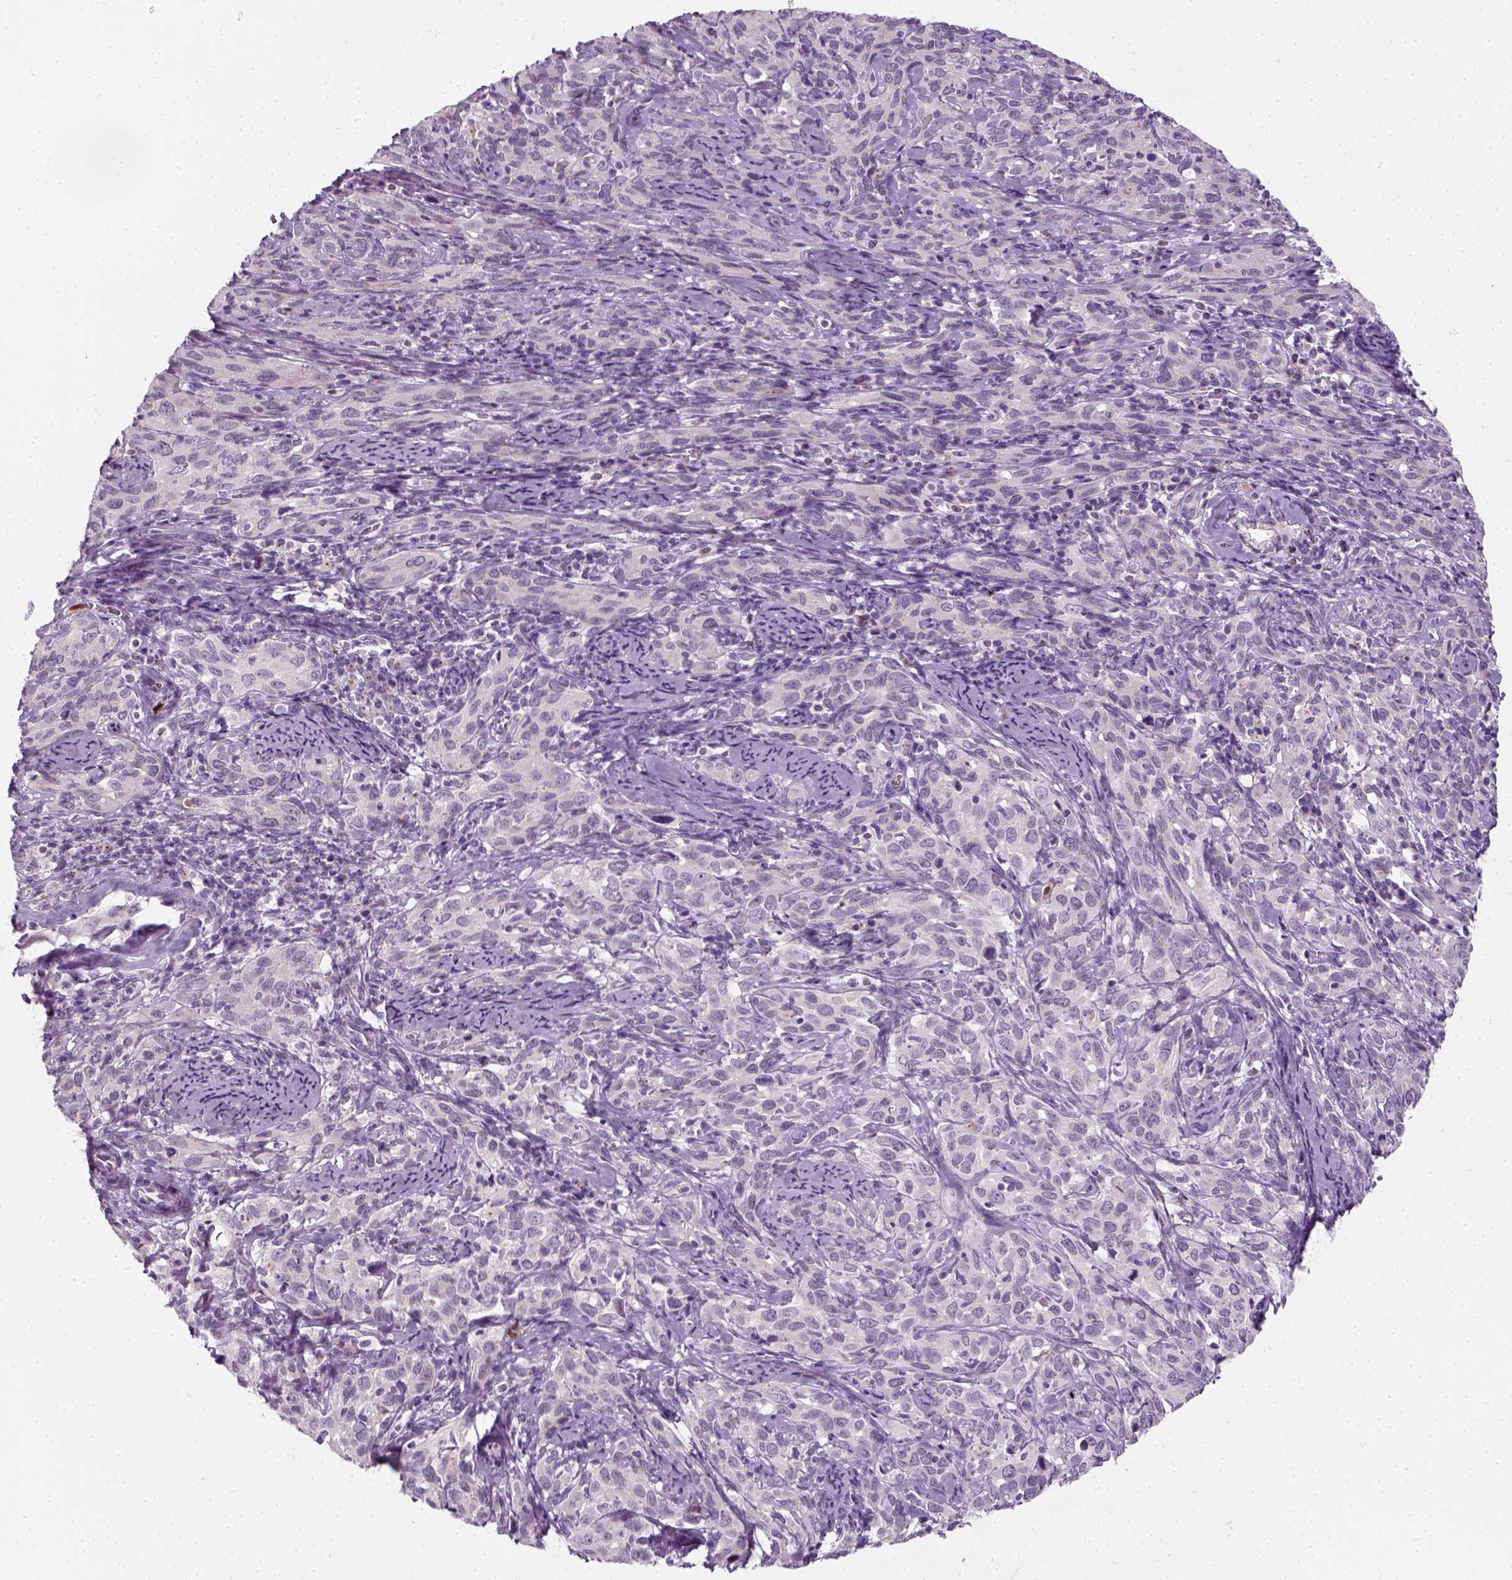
{"staining": {"intensity": "negative", "quantity": "none", "location": "none"}, "tissue": "cervical cancer", "cell_type": "Tumor cells", "image_type": "cancer", "snomed": [{"axis": "morphology", "description": "Normal tissue, NOS"}, {"axis": "morphology", "description": "Squamous cell carcinoma, NOS"}, {"axis": "topography", "description": "Cervix"}], "caption": "Cervical cancer was stained to show a protein in brown. There is no significant staining in tumor cells.", "gene": "IL4", "patient": {"sex": "female", "age": 51}}